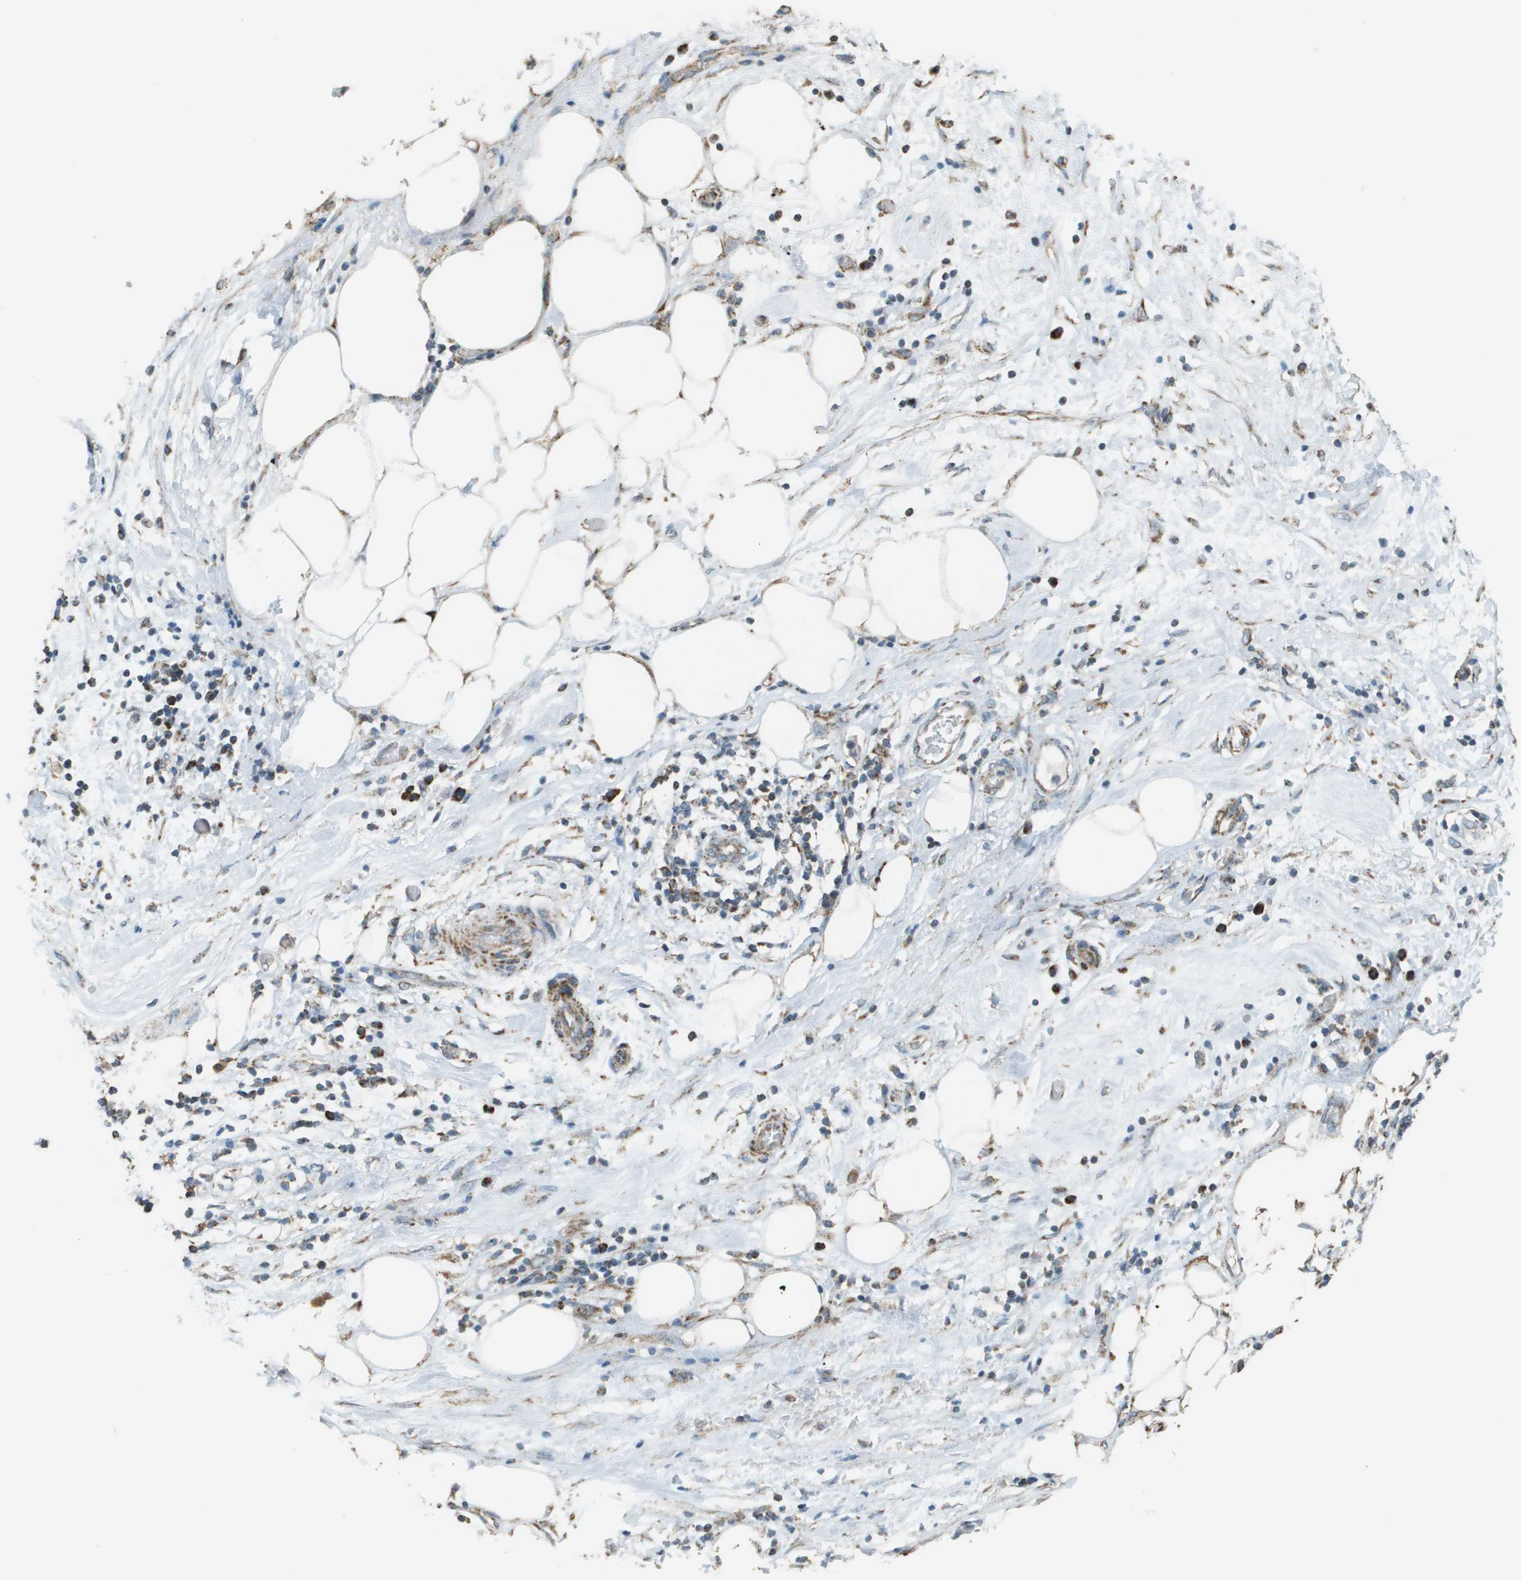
{"staining": {"intensity": "moderate", "quantity": "25%-75%", "location": "cytoplasmic/membranous"}, "tissue": "pancreatic cancer", "cell_type": "Tumor cells", "image_type": "cancer", "snomed": [{"axis": "morphology", "description": "Adenocarcinoma, NOS"}, {"axis": "topography", "description": "Pancreas"}], "caption": "Moderate cytoplasmic/membranous protein staining is appreciated in approximately 25%-75% of tumor cells in pancreatic cancer.", "gene": "FH", "patient": {"sex": "female", "age": 78}}